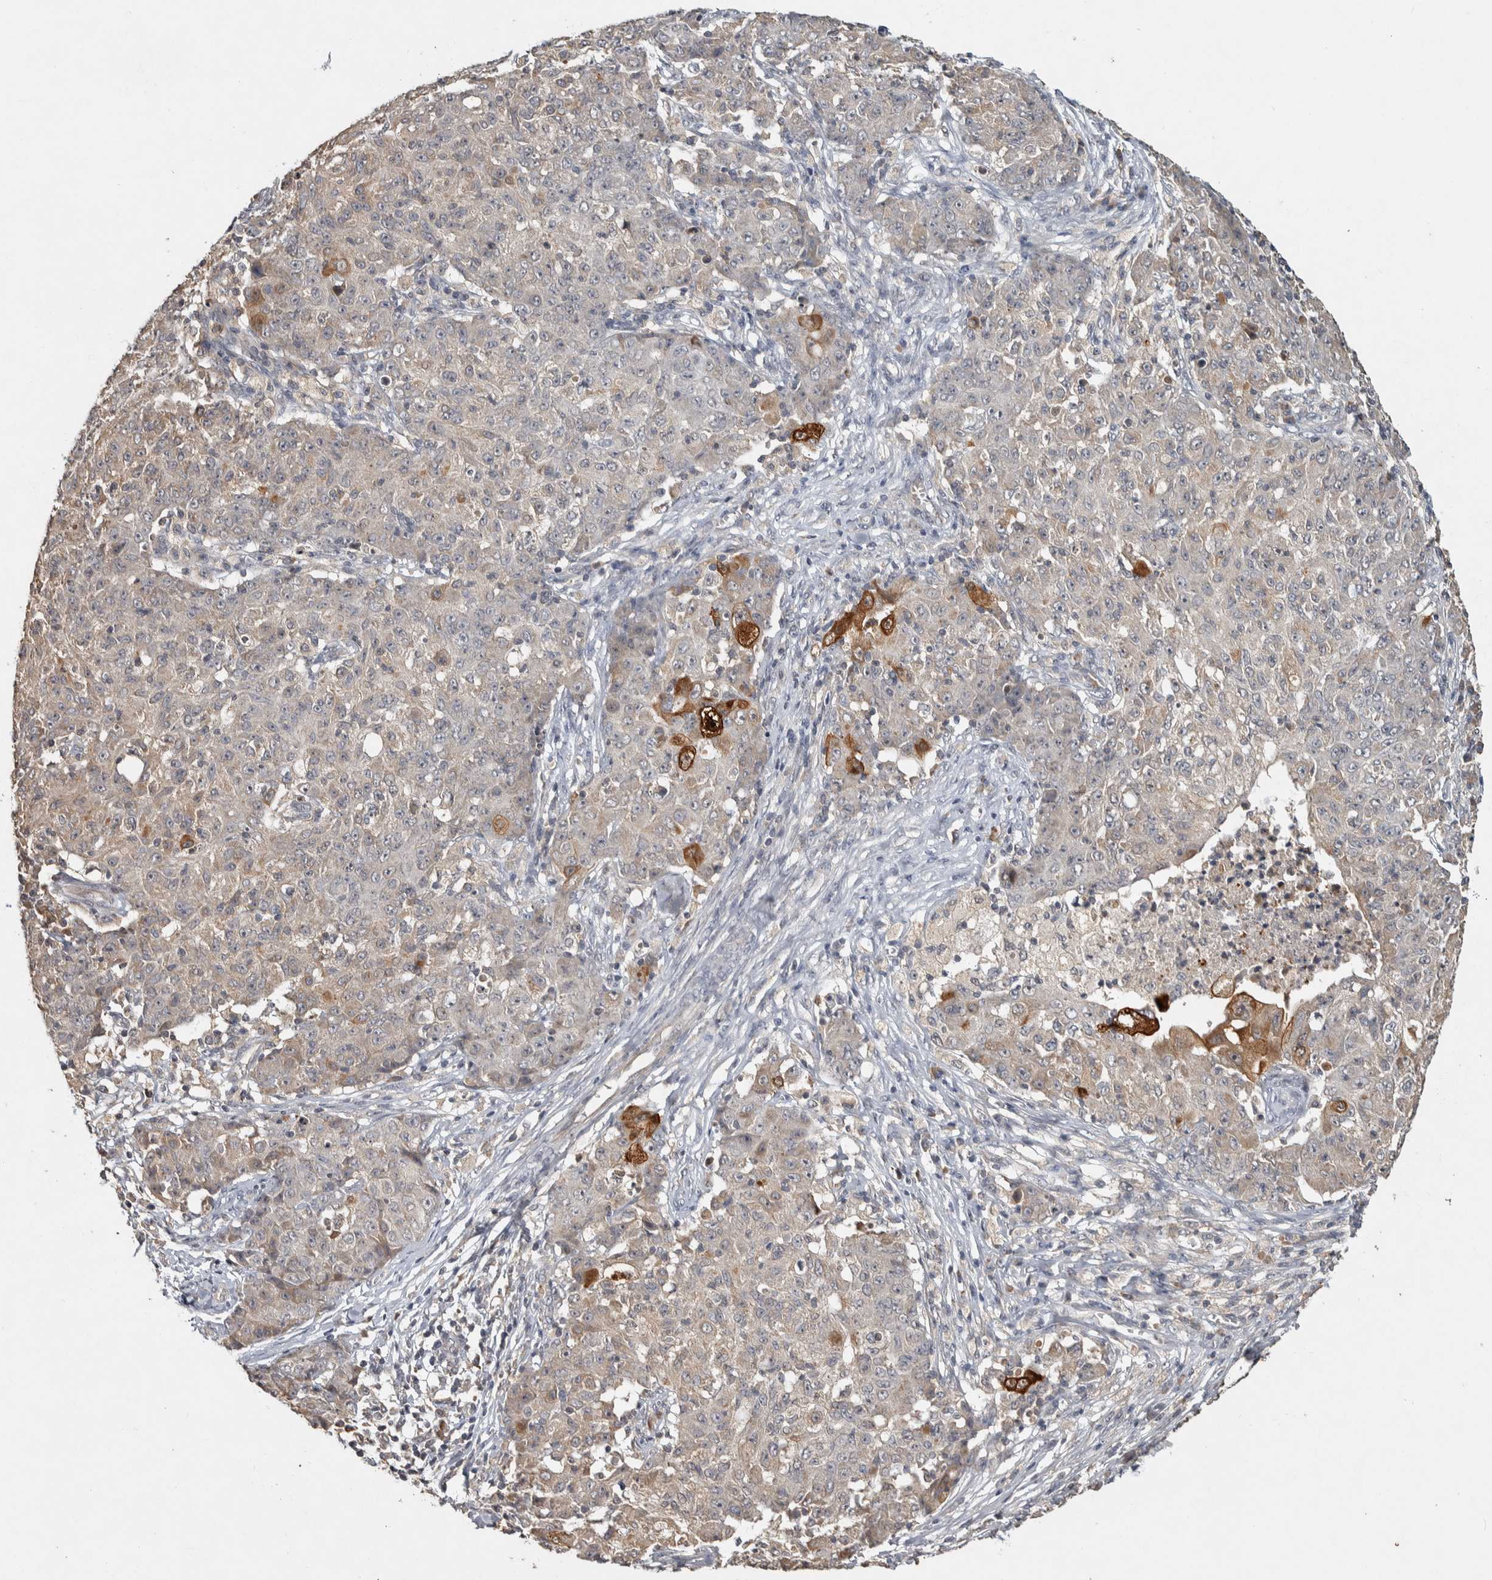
{"staining": {"intensity": "strong", "quantity": "<25%", "location": "cytoplasmic/membranous,nuclear"}, "tissue": "ovarian cancer", "cell_type": "Tumor cells", "image_type": "cancer", "snomed": [{"axis": "morphology", "description": "Carcinoma, endometroid"}, {"axis": "topography", "description": "Ovary"}], "caption": "Strong cytoplasmic/membranous and nuclear protein staining is appreciated in approximately <25% of tumor cells in ovarian cancer.", "gene": "EIF3H", "patient": {"sex": "female", "age": 42}}